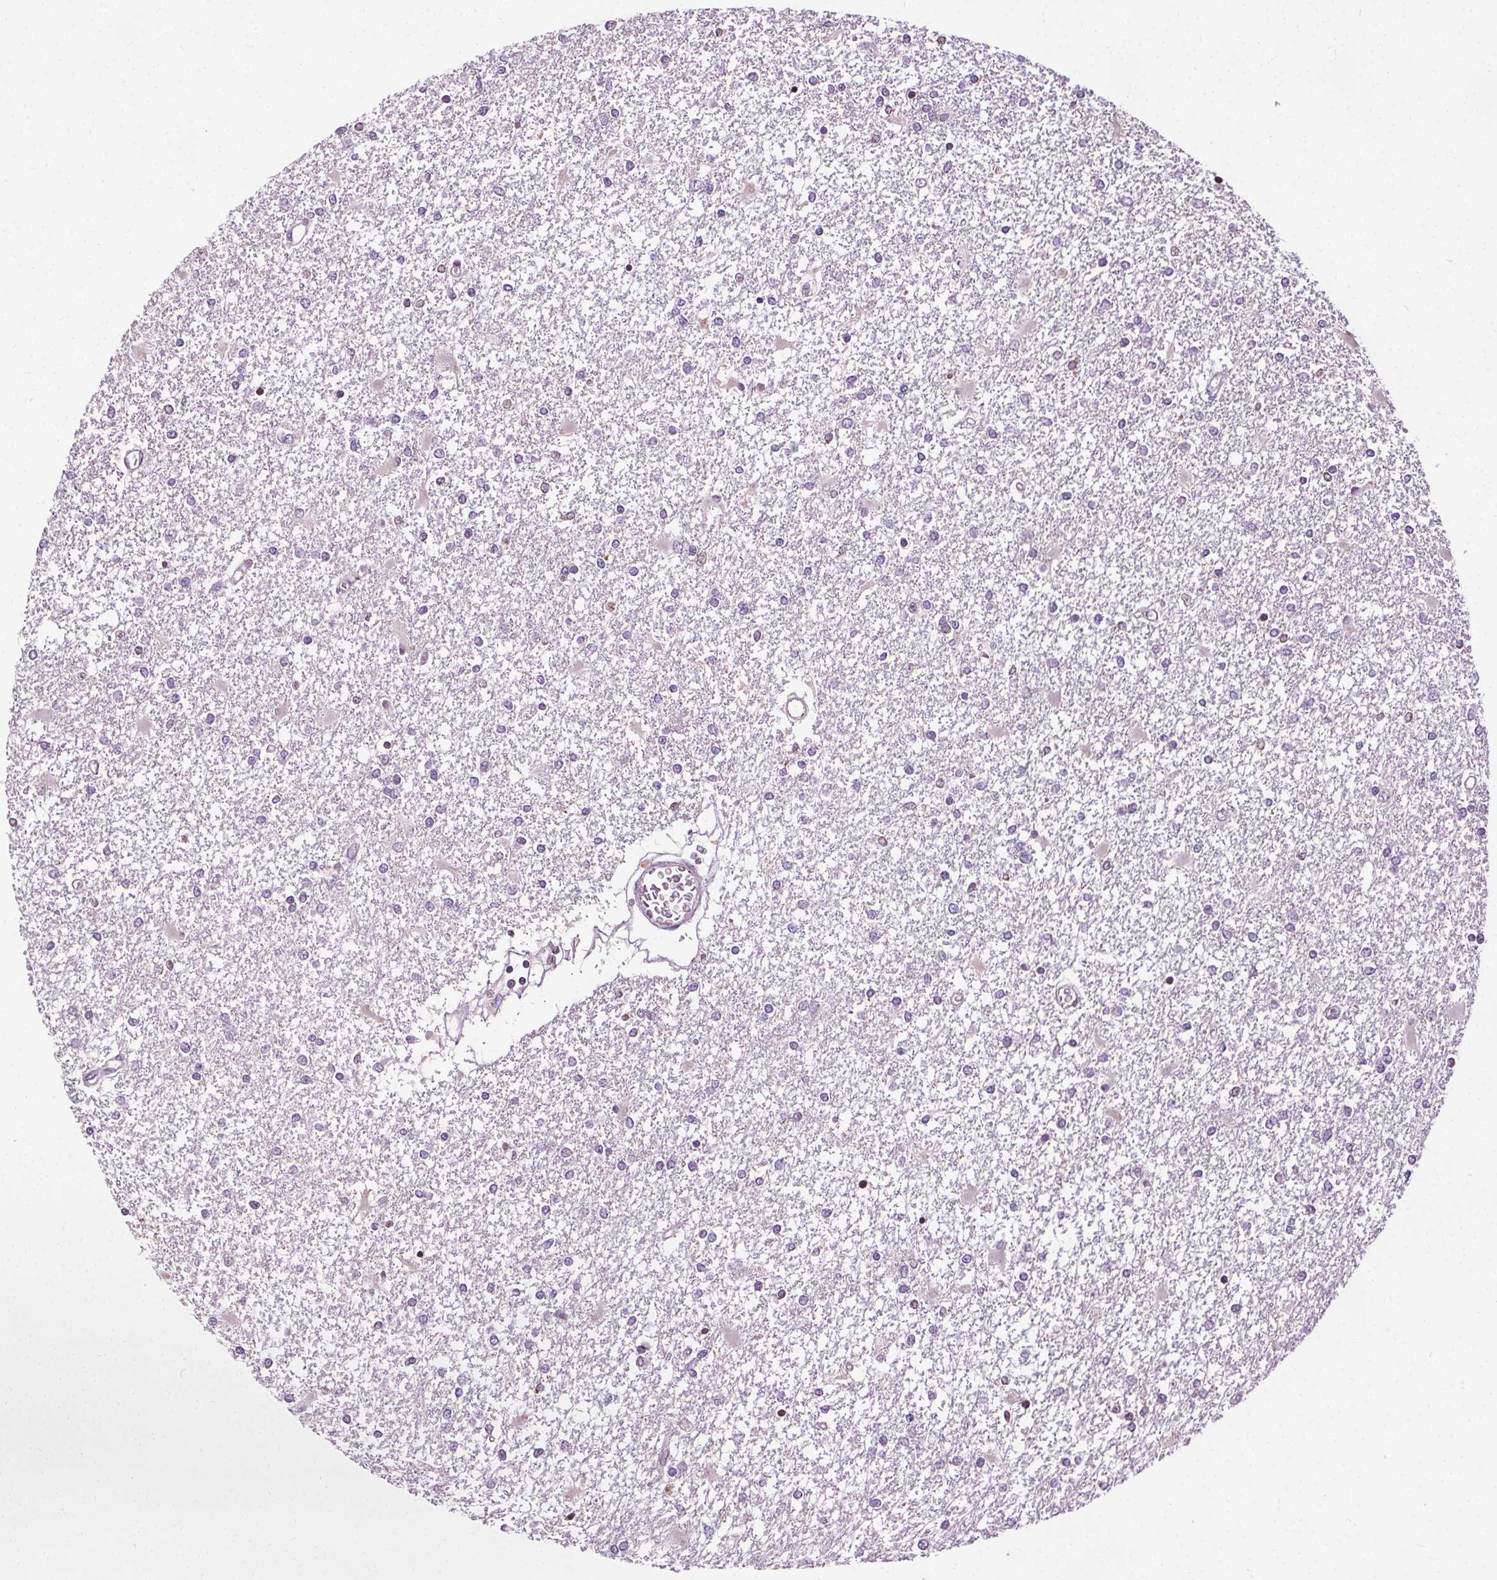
{"staining": {"intensity": "negative", "quantity": "none", "location": "none"}, "tissue": "glioma", "cell_type": "Tumor cells", "image_type": "cancer", "snomed": [{"axis": "morphology", "description": "Glioma, malignant, High grade"}, {"axis": "topography", "description": "Cerebral cortex"}], "caption": "IHC of human malignant high-grade glioma exhibits no staining in tumor cells.", "gene": "LFNG", "patient": {"sex": "male", "age": 79}}